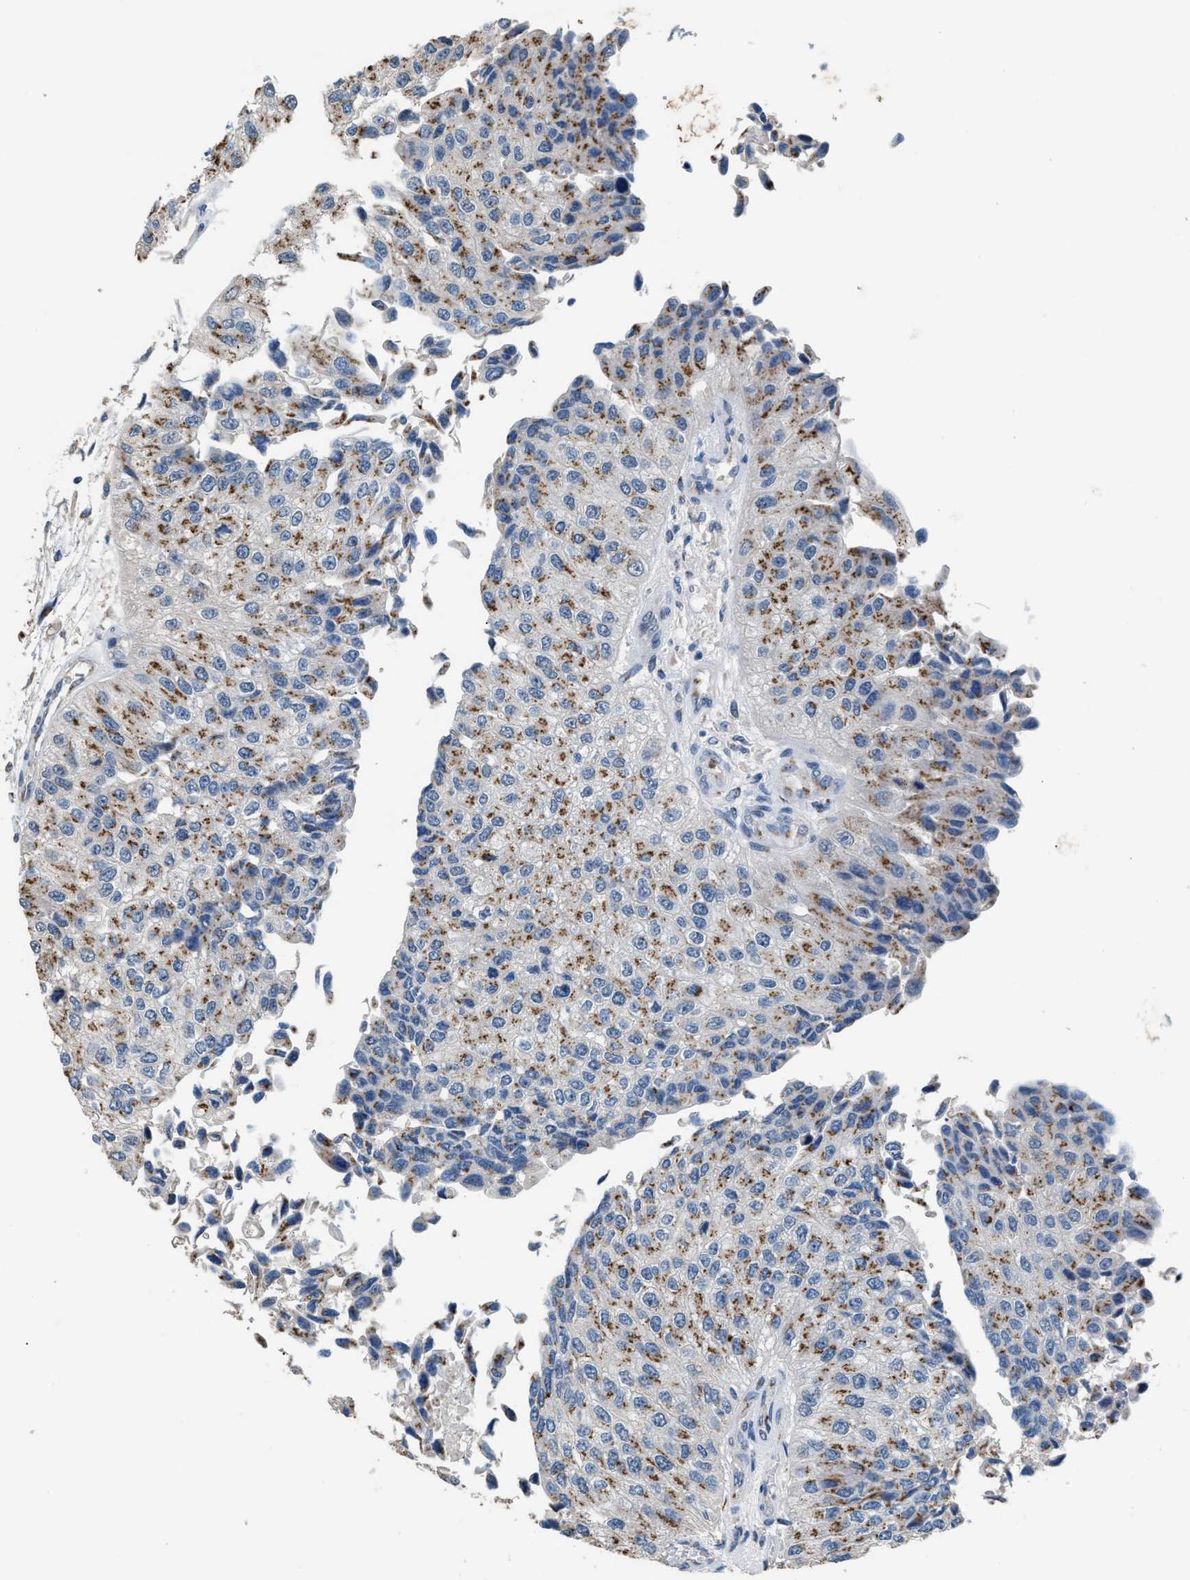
{"staining": {"intensity": "moderate", "quantity": ">75%", "location": "cytoplasmic/membranous"}, "tissue": "urothelial cancer", "cell_type": "Tumor cells", "image_type": "cancer", "snomed": [{"axis": "morphology", "description": "Urothelial carcinoma, High grade"}, {"axis": "topography", "description": "Kidney"}, {"axis": "topography", "description": "Urinary bladder"}], "caption": "Protein expression analysis of human urothelial carcinoma (high-grade) reveals moderate cytoplasmic/membranous expression in approximately >75% of tumor cells. Using DAB (3,3'-diaminobenzidine) (brown) and hematoxylin (blue) stains, captured at high magnification using brightfield microscopy.", "gene": "GOLM1", "patient": {"sex": "male", "age": 77}}